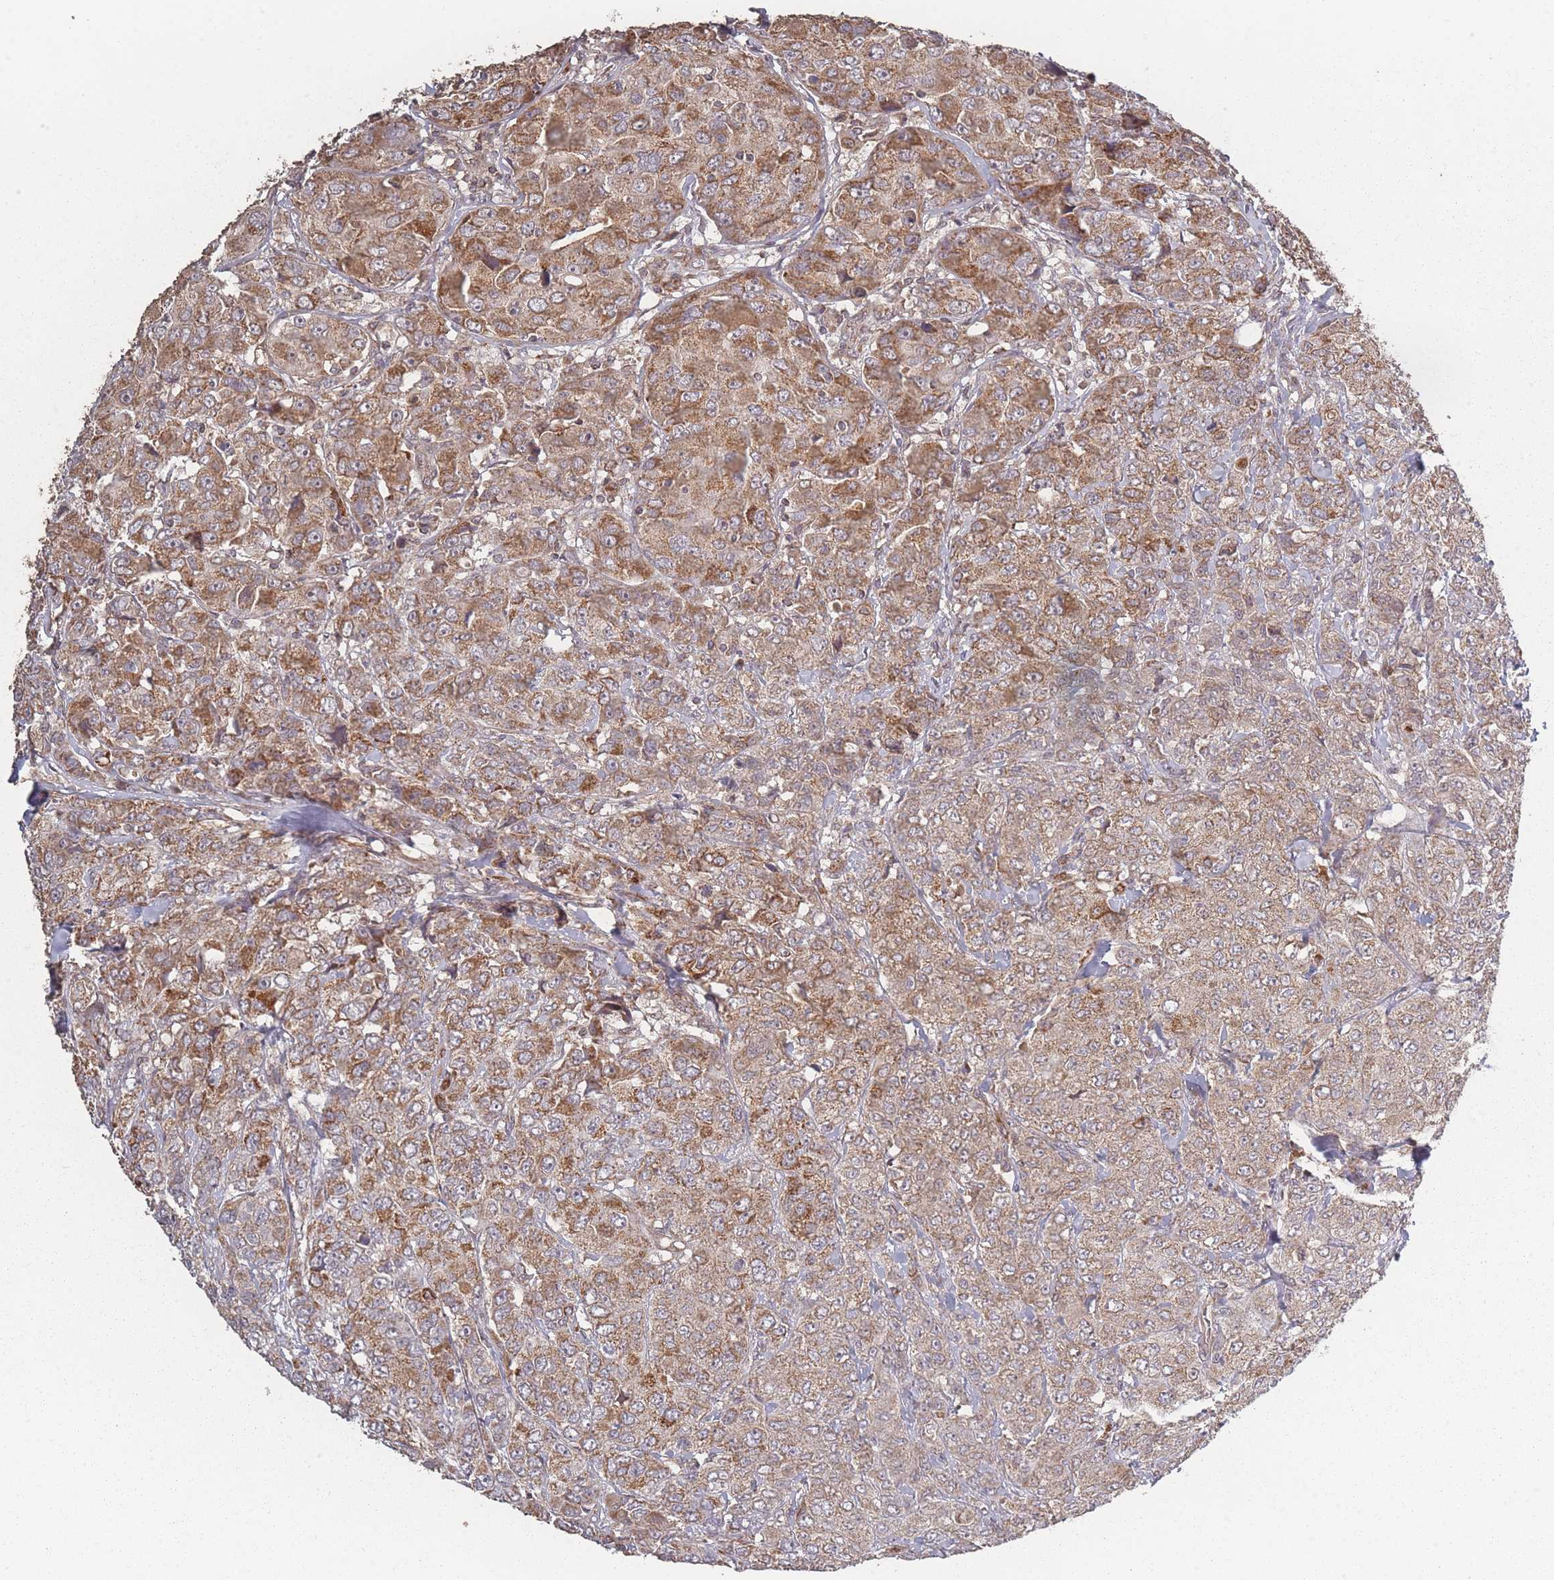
{"staining": {"intensity": "moderate", "quantity": ">75%", "location": "cytoplasmic/membranous"}, "tissue": "breast cancer", "cell_type": "Tumor cells", "image_type": "cancer", "snomed": [{"axis": "morphology", "description": "Duct carcinoma"}, {"axis": "topography", "description": "Breast"}], "caption": "A brown stain labels moderate cytoplasmic/membranous staining of a protein in human breast cancer (invasive ductal carcinoma) tumor cells.", "gene": "LYRM7", "patient": {"sex": "female", "age": 43}}